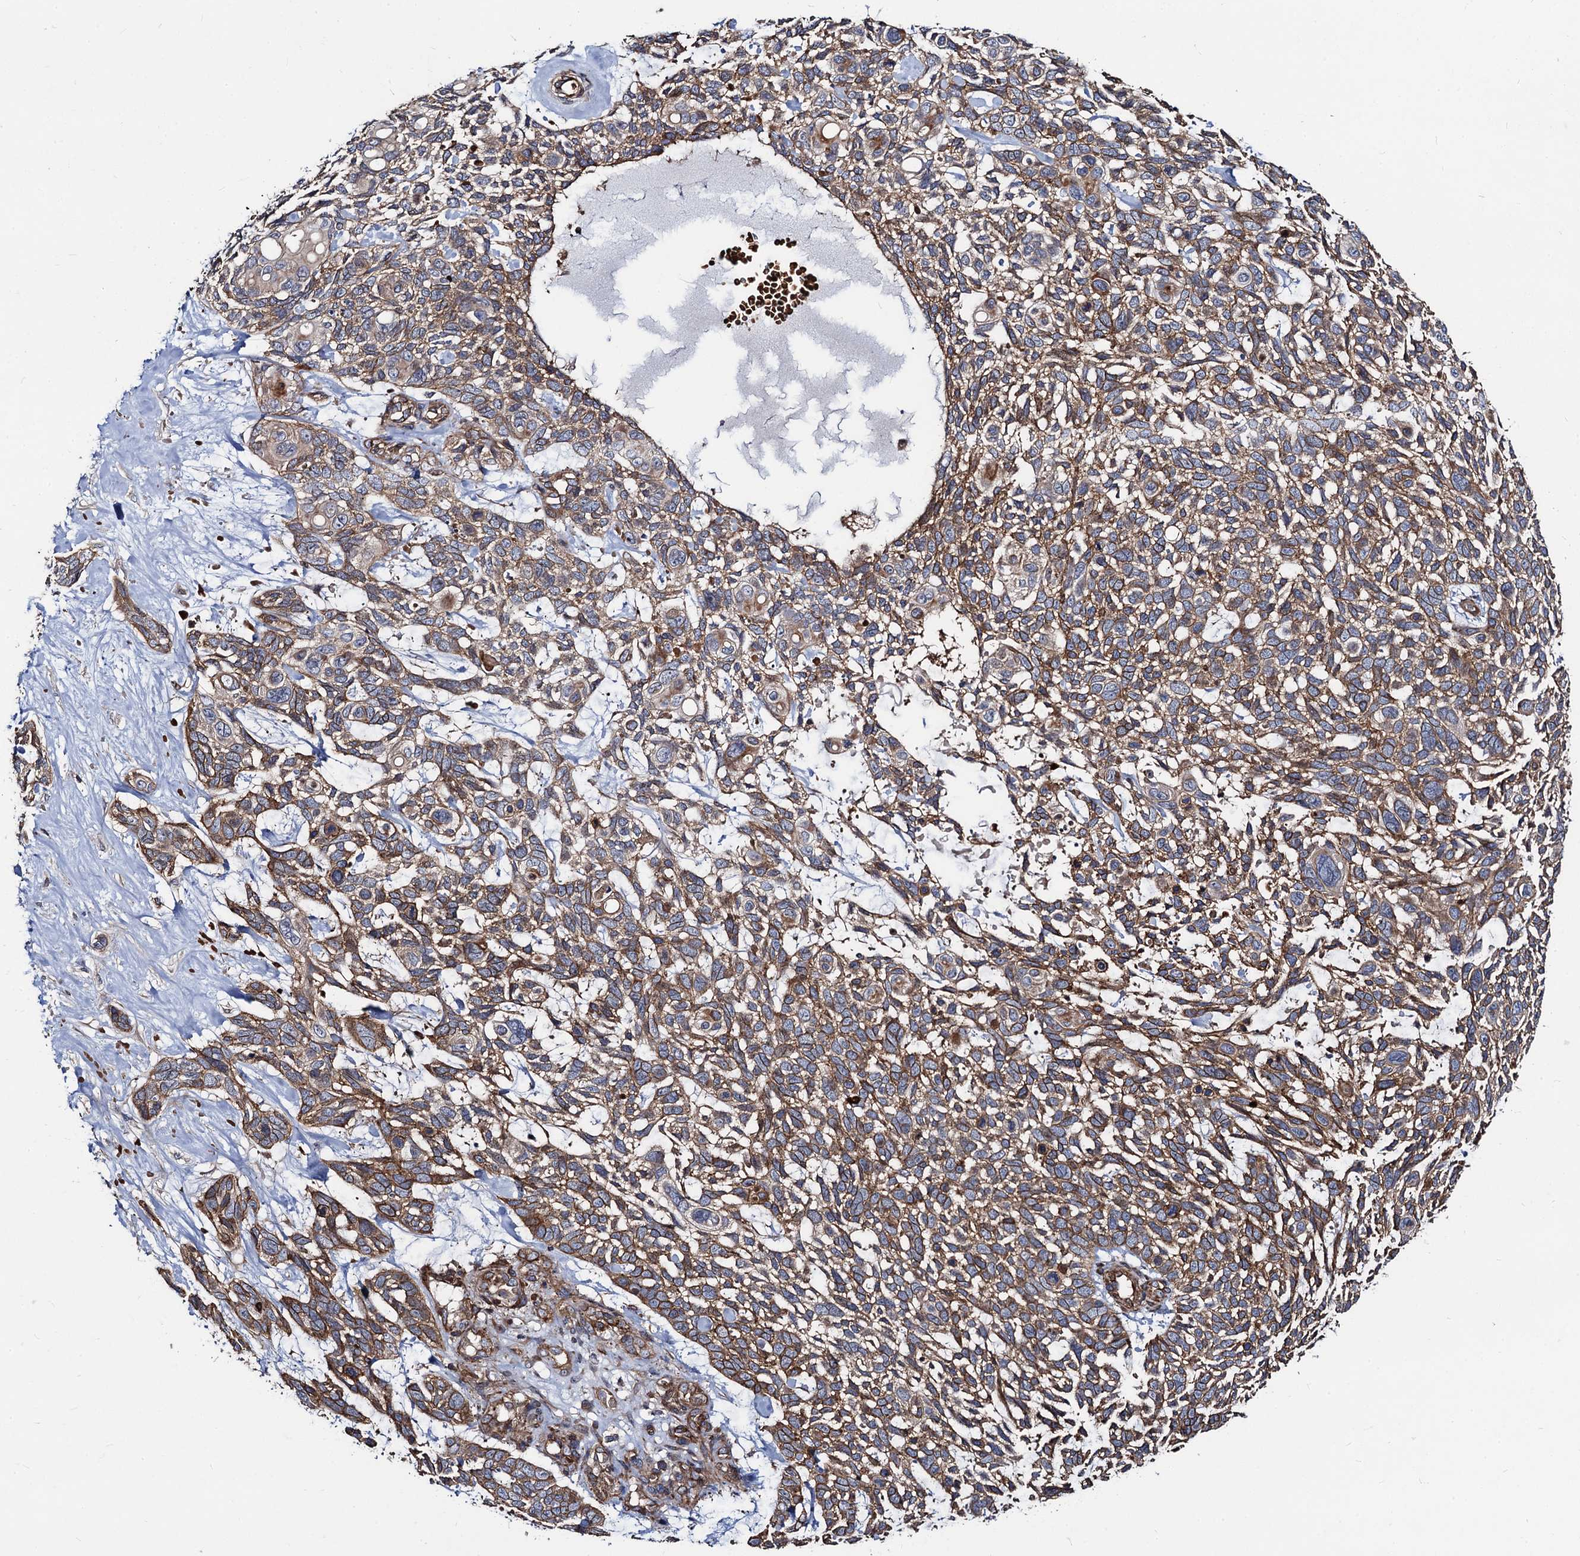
{"staining": {"intensity": "moderate", "quantity": "25%-75%", "location": "cytoplasmic/membranous"}, "tissue": "skin cancer", "cell_type": "Tumor cells", "image_type": "cancer", "snomed": [{"axis": "morphology", "description": "Basal cell carcinoma"}, {"axis": "topography", "description": "Skin"}], "caption": "This histopathology image exhibits skin cancer (basal cell carcinoma) stained with immunohistochemistry (IHC) to label a protein in brown. The cytoplasmic/membranous of tumor cells show moderate positivity for the protein. Nuclei are counter-stained blue.", "gene": "KXD1", "patient": {"sex": "male", "age": 88}}